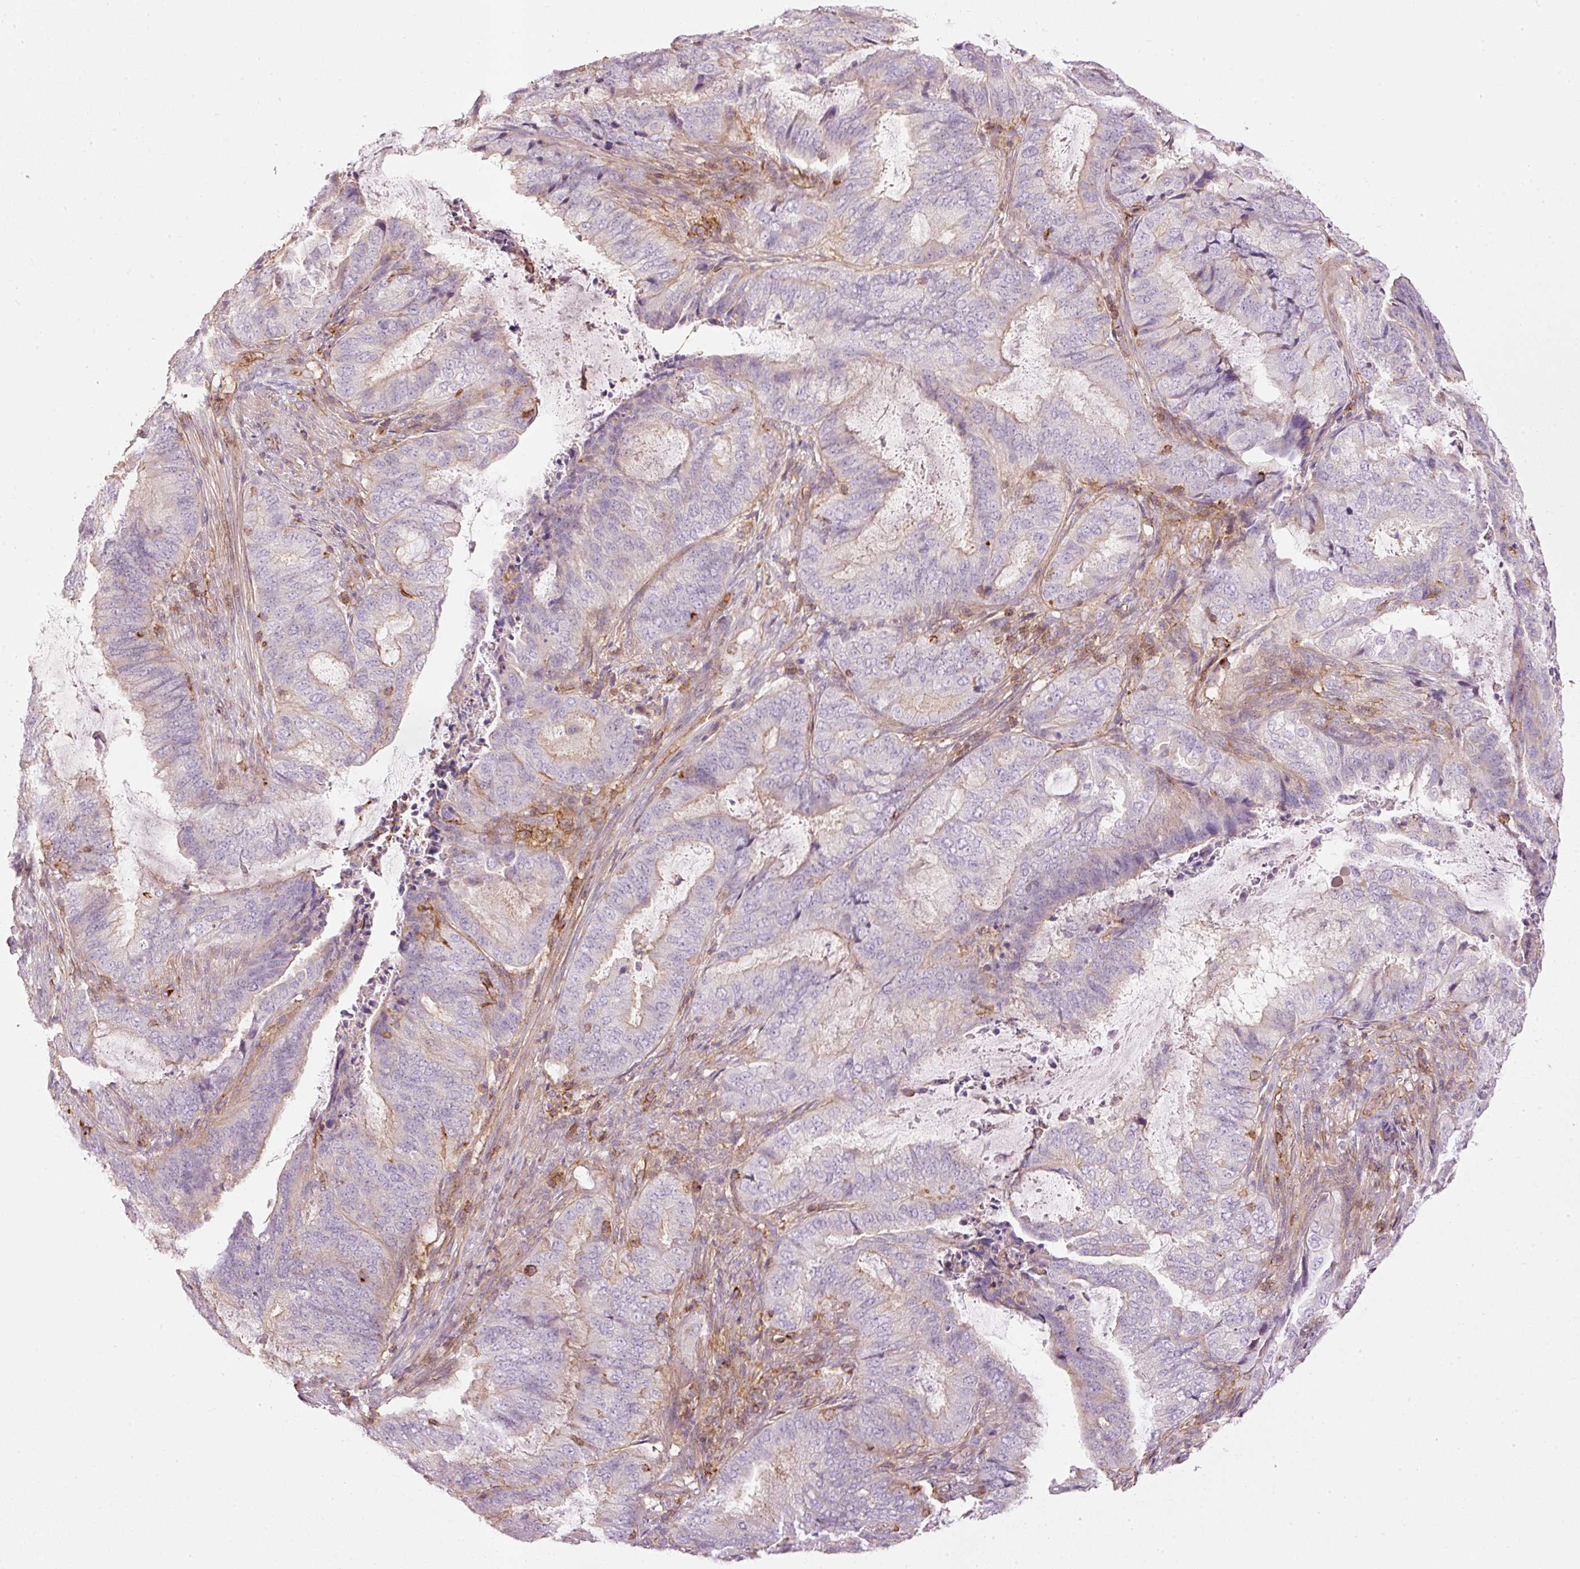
{"staining": {"intensity": "negative", "quantity": "none", "location": "none"}, "tissue": "endometrial cancer", "cell_type": "Tumor cells", "image_type": "cancer", "snomed": [{"axis": "morphology", "description": "Adenocarcinoma, NOS"}, {"axis": "topography", "description": "Endometrium"}], "caption": "A high-resolution micrograph shows immunohistochemistry (IHC) staining of adenocarcinoma (endometrial), which reveals no significant positivity in tumor cells.", "gene": "SIPA1", "patient": {"sex": "female", "age": 51}}